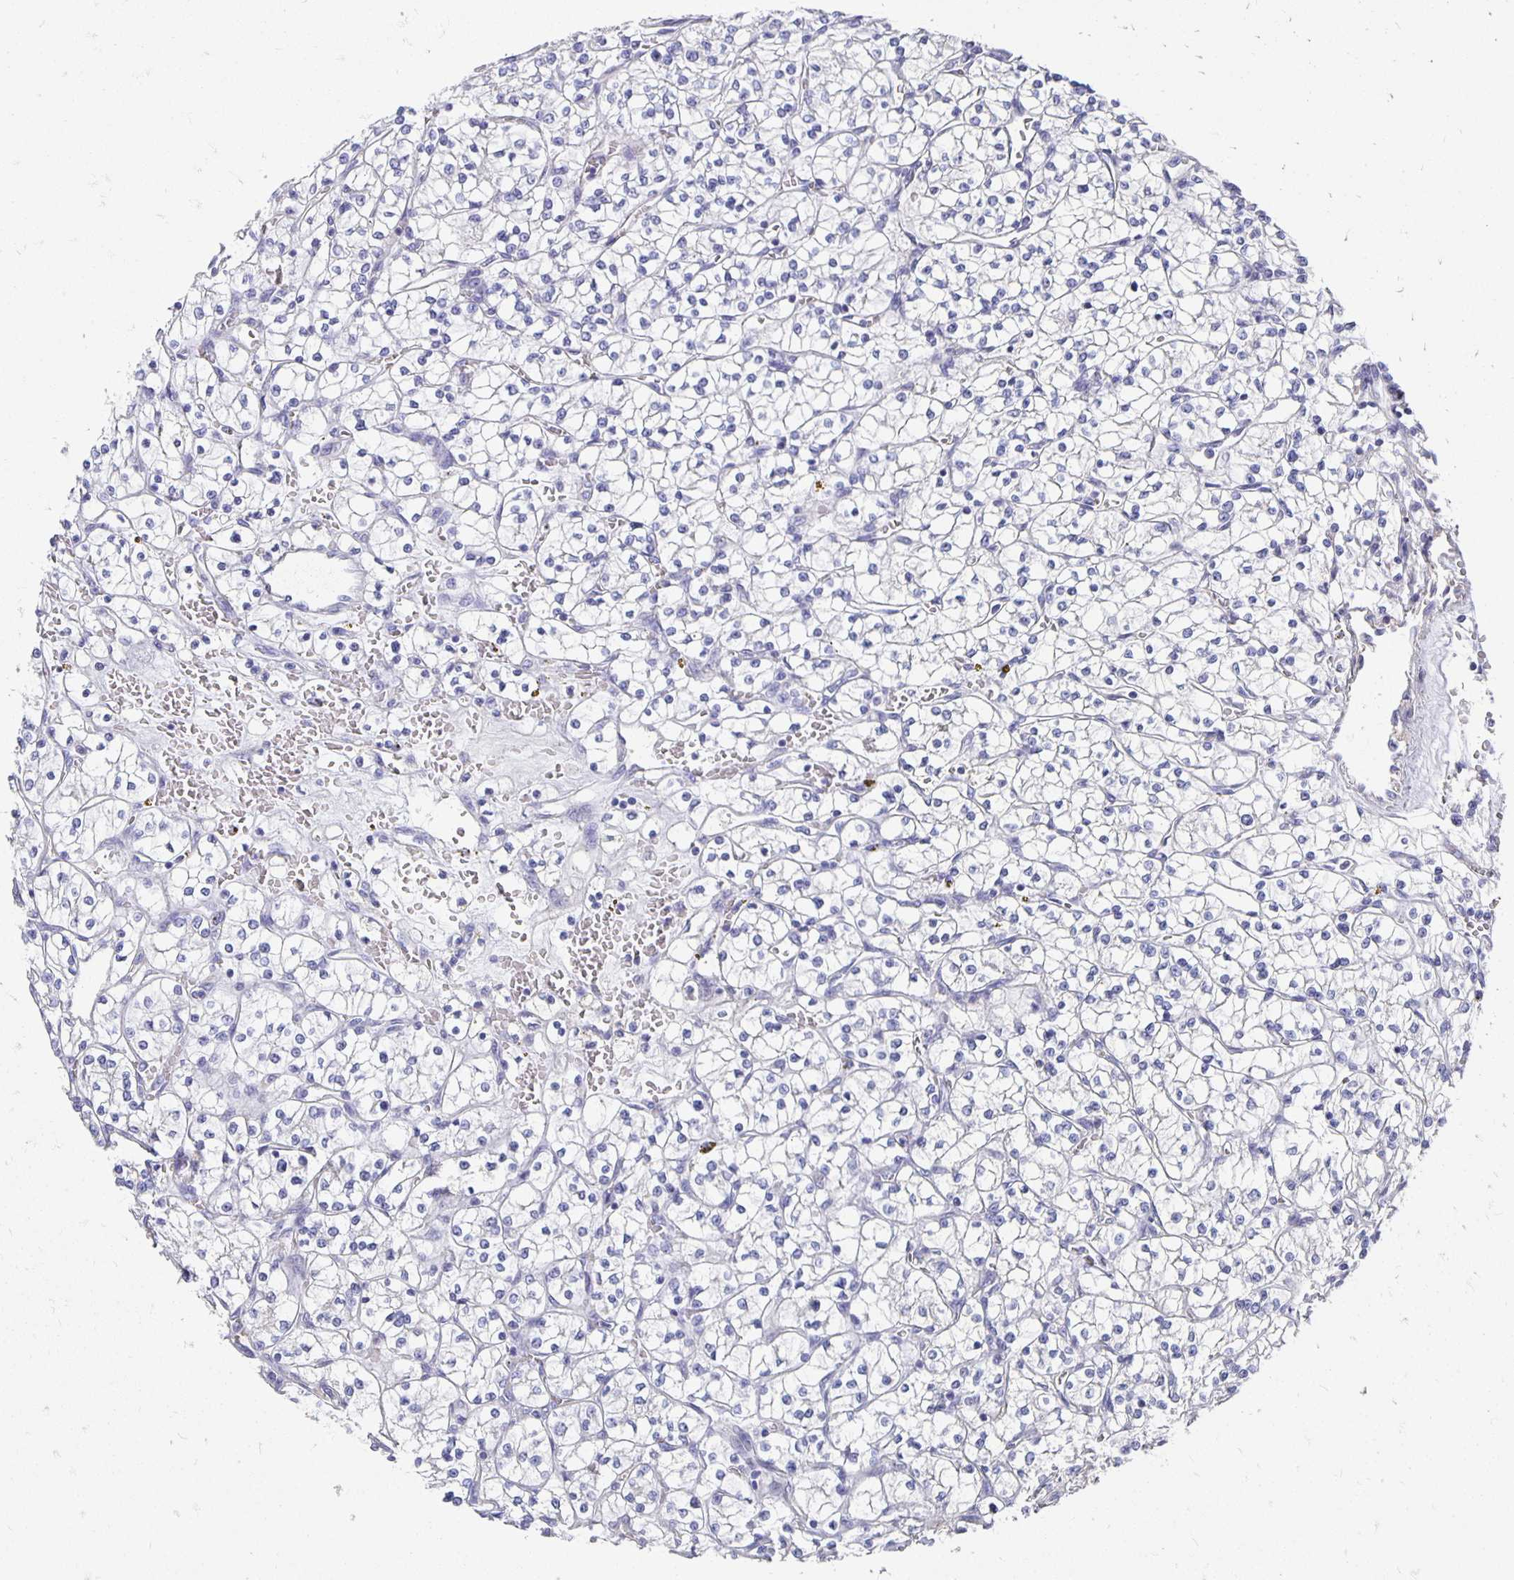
{"staining": {"intensity": "negative", "quantity": "none", "location": "none"}, "tissue": "renal cancer", "cell_type": "Tumor cells", "image_type": "cancer", "snomed": [{"axis": "morphology", "description": "Adenocarcinoma, NOS"}, {"axis": "topography", "description": "Kidney"}], "caption": "Adenocarcinoma (renal) was stained to show a protein in brown. There is no significant staining in tumor cells.", "gene": "APOB", "patient": {"sex": "female", "age": 64}}